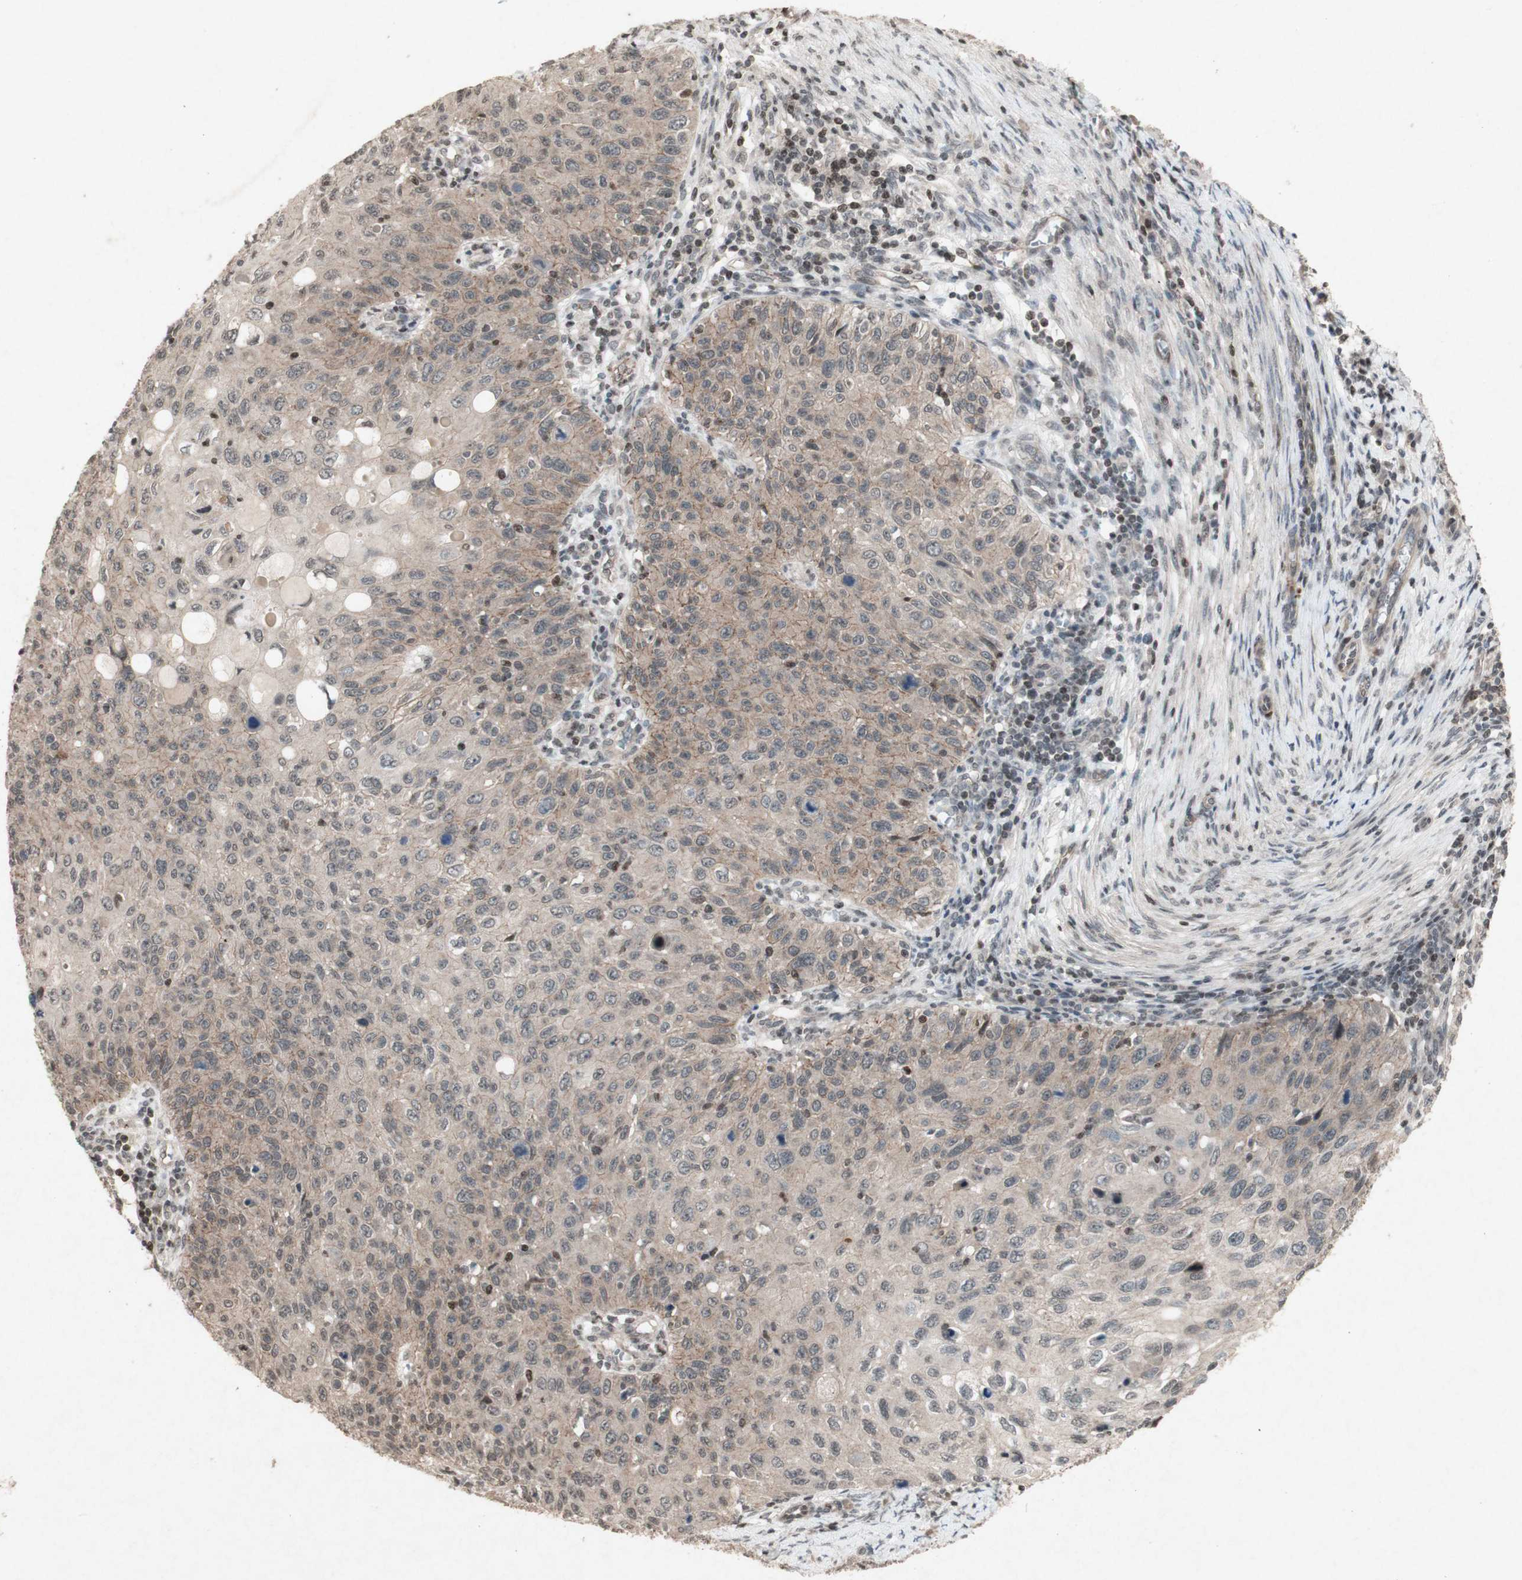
{"staining": {"intensity": "weak", "quantity": ">75%", "location": "cytoplasmic/membranous"}, "tissue": "cervical cancer", "cell_type": "Tumor cells", "image_type": "cancer", "snomed": [{"axis": "morphology", "description": "Squamous cell carcinoma, NOS"}, {"axis": "topography", "description": "Cervix"}], "caption": "Immunohistochemistry (IHC) (DAB (3,3'-diaminobenzidine)) staining of cervical cancer shows weak cytoplasmic/membranous protein positivity in about >75% of tumor cells.", "gene": "PLXNA1", "patient": {"sex": "female", "age": 70}}